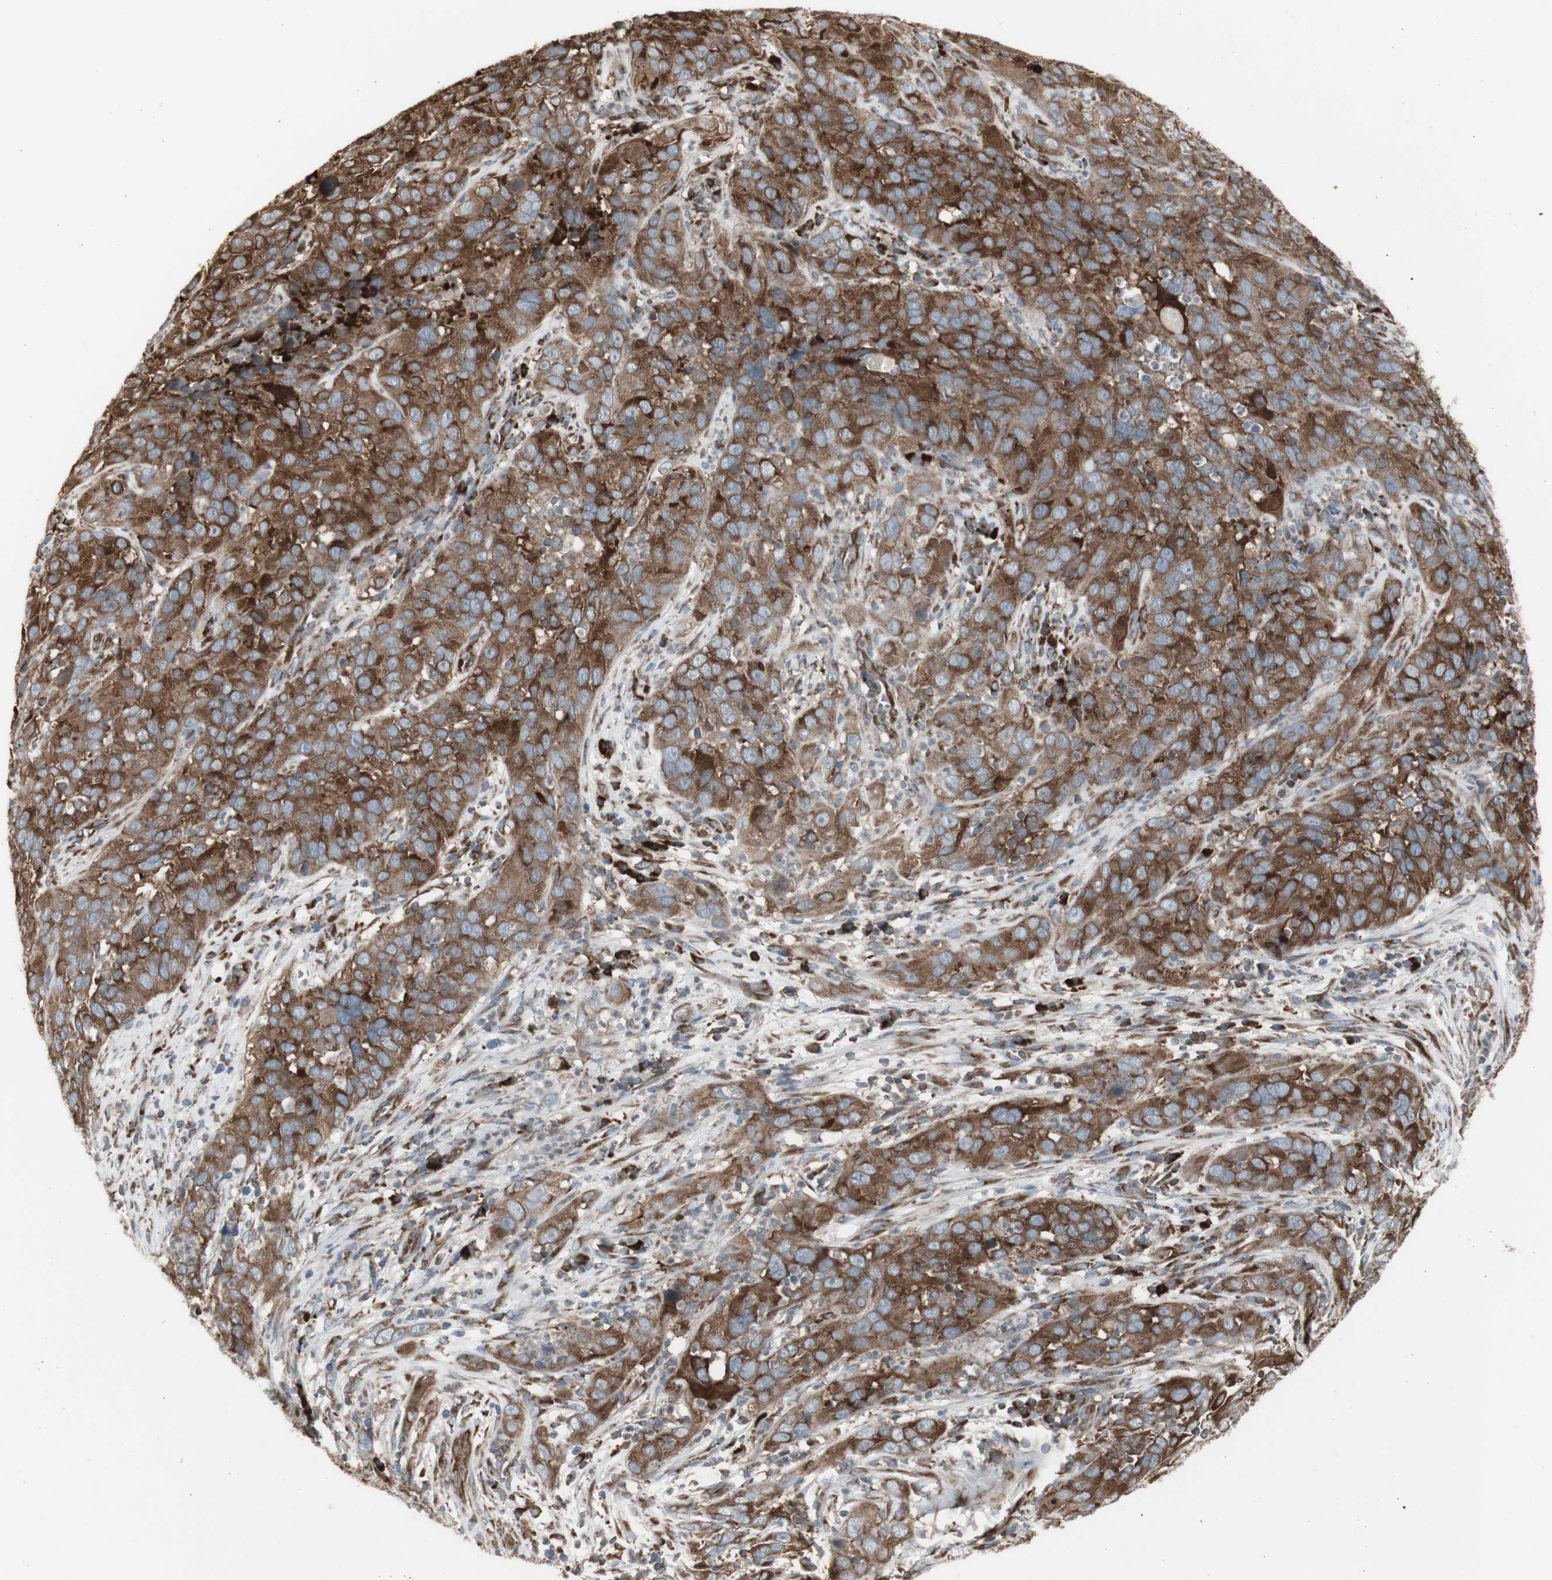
{"staining": {"intensity": "strong", "quantity": ">75%", "location": "cytoplasmic/membranous"}, "tissue": "cervical cancer", "cell_type": "Tumor cells", "image_type": "cancer", "snomed": [{"axis": "morphology", "description": "Squamous cell carcinoma, NOS"}, {"axis": "topography", "description": "Cervix"}], "caption": "IHC photomicrograph of cervical cancer stained for a protein (brown), which shows high levels of strong cytoplasmic/membranous expression in approximately >75% of tumor cells.", "gene": "FKBP3", "patient": {"sex": "female", "age": 32}}